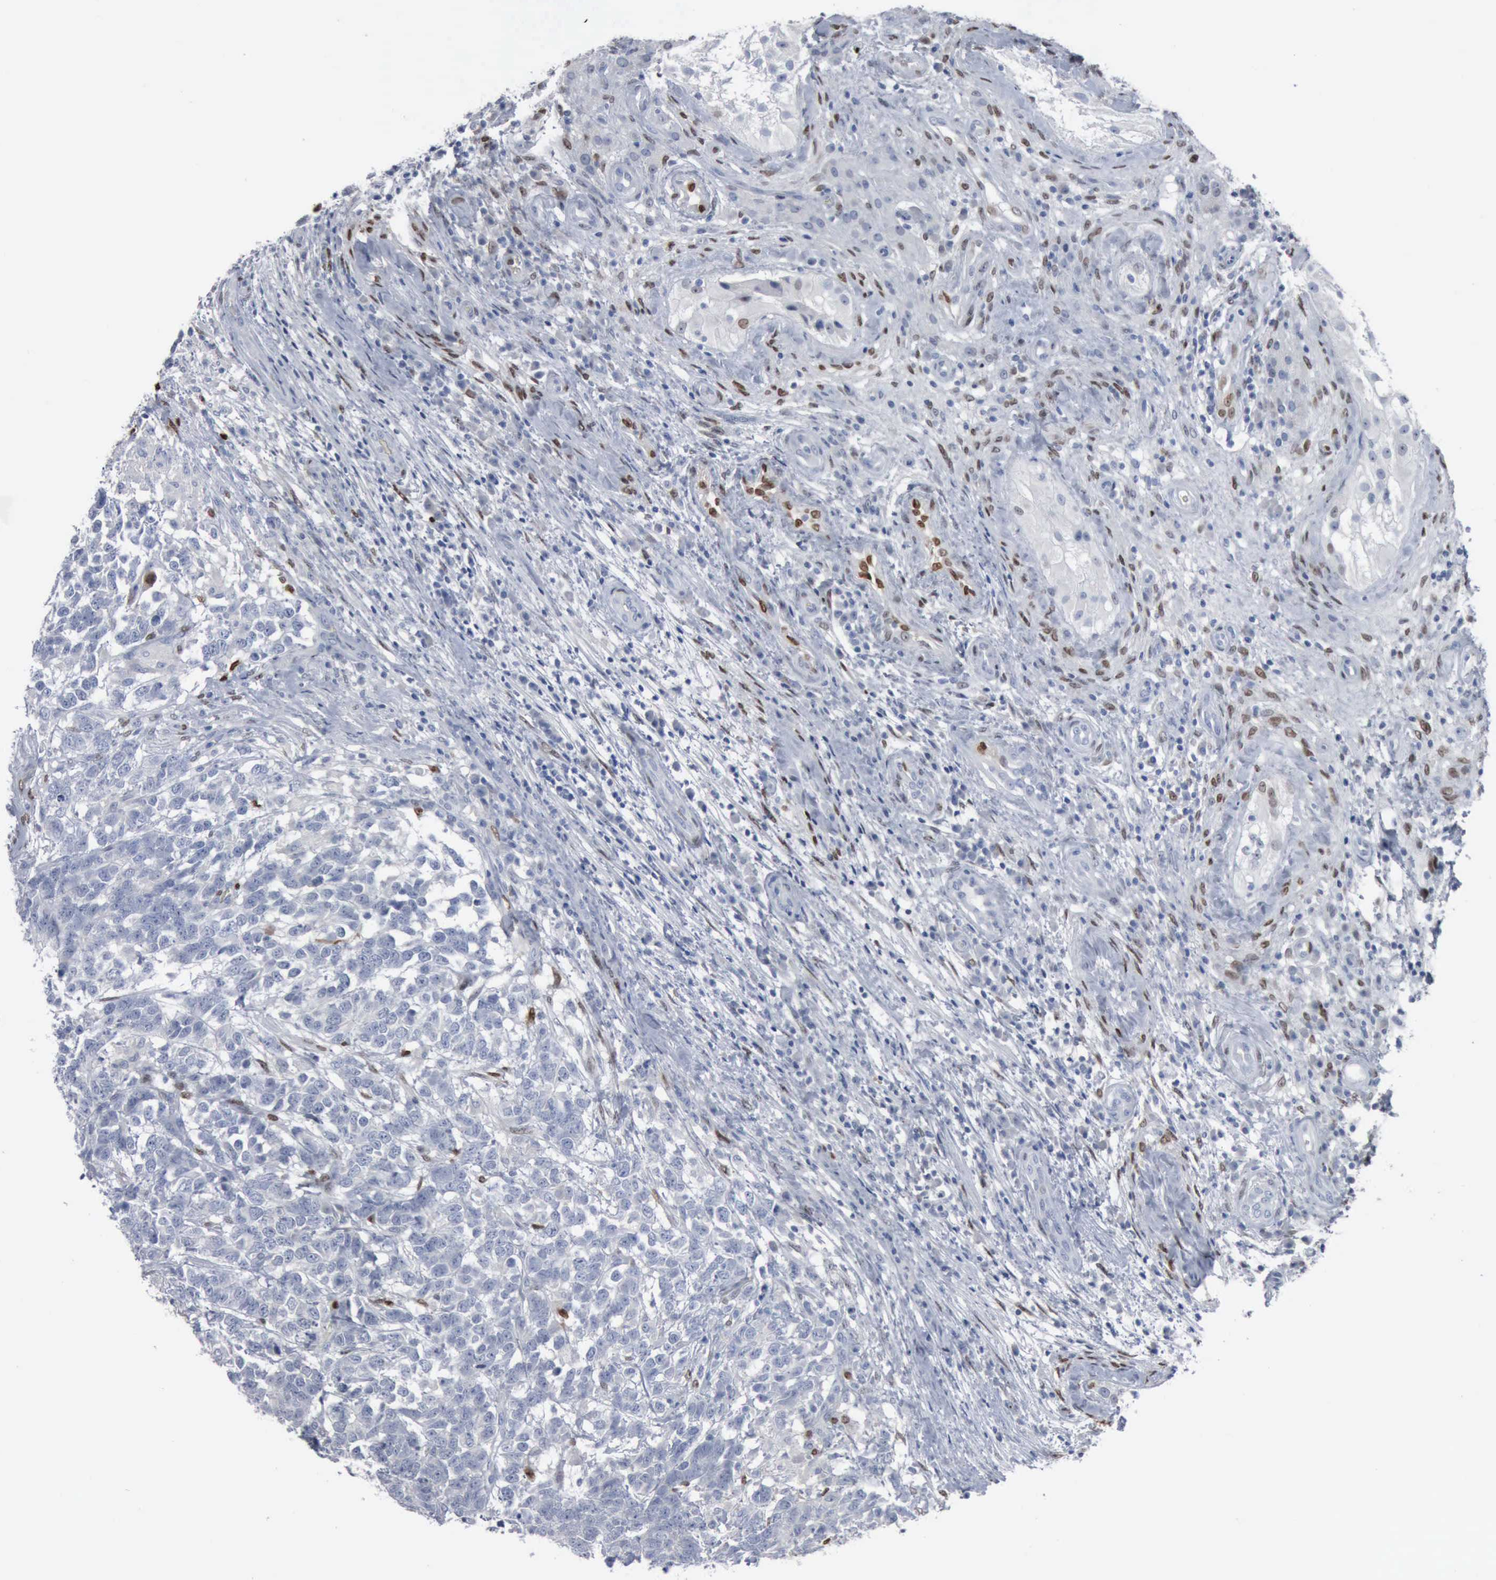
{"staining": {"intensity": "negative", "quantity": "none", "location": "none"}, "tissue": "testis cancer", "cell_type": "Tumor cells", "image_type": "cancer", "snomed": [{"axis": "morphology", "description": "Carcinoma, Embryonal, NOS"}, {"axis": "topography", "description": "Testis"}], "caption": "DAB (3,3'-diaminobenzidine) immunohistochemical staining of human testis cancer displays no significant expression in tumor cells.", "gene": "FGF2", "patient": {"sex": "male", "age": 26}}